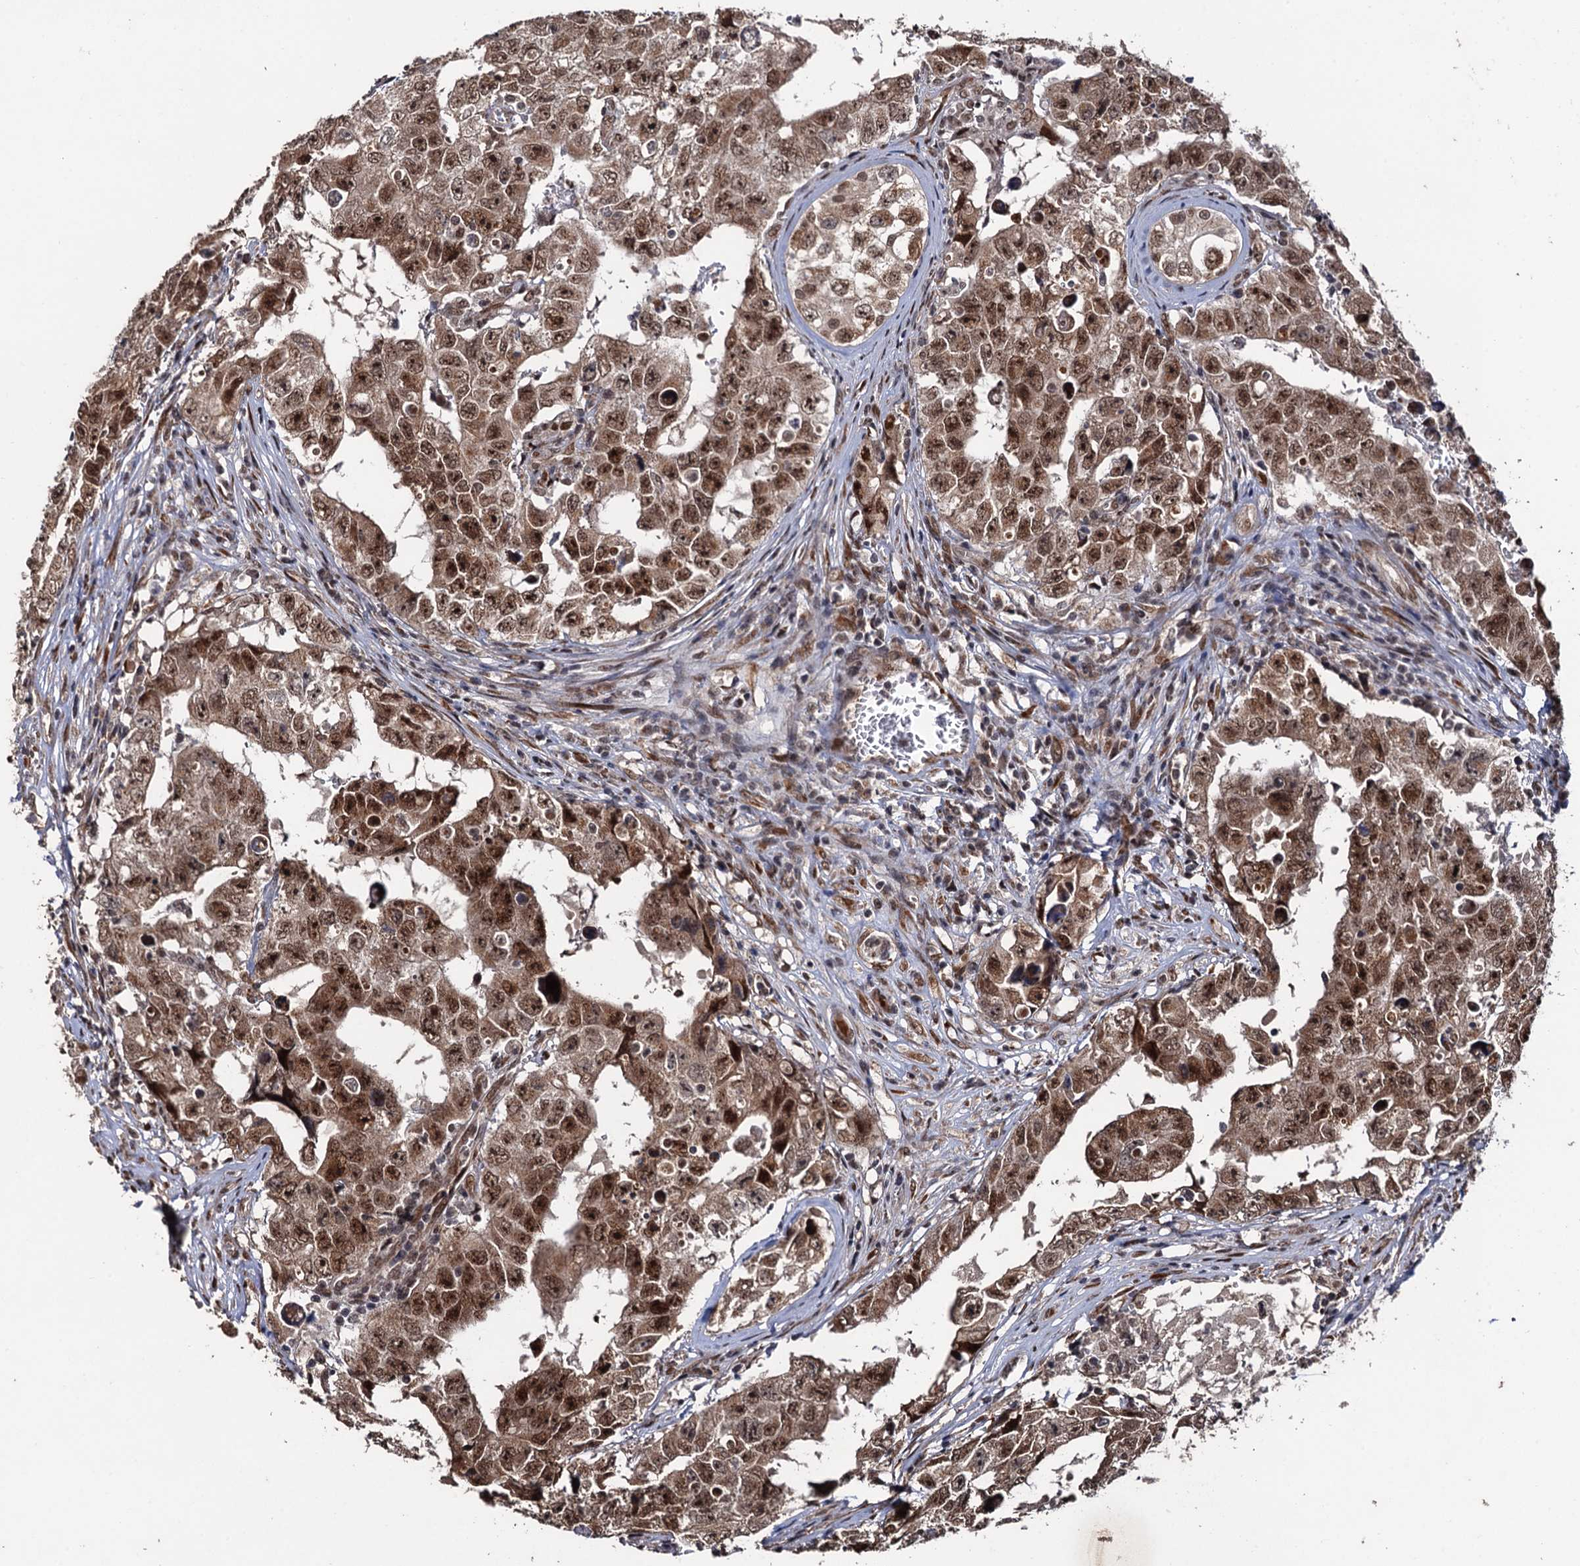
{"staining": {"intensity": "moderate", "quantity": ">75%", "location": "cytoplasmic/membranous,nuclear"}, "tissue": "testis cancer", "cell_type": "Tumor cells", "image_type": "cancer", "snomed": [{"axis": "morphology", "description": "Carcinoma, Embryonal, NOS"}, {"axis": "topography", "description": "Testis"}], "caption": "This micrograph reveals immunohistochemistry staining of embryonal carcinoma (testis), with medium moderate cytoplasmic/membranous and nuclear expression in about >75% of tumor cells.", "gene": "LRRC63", "patient": {"sex": "male", "age": 17}}